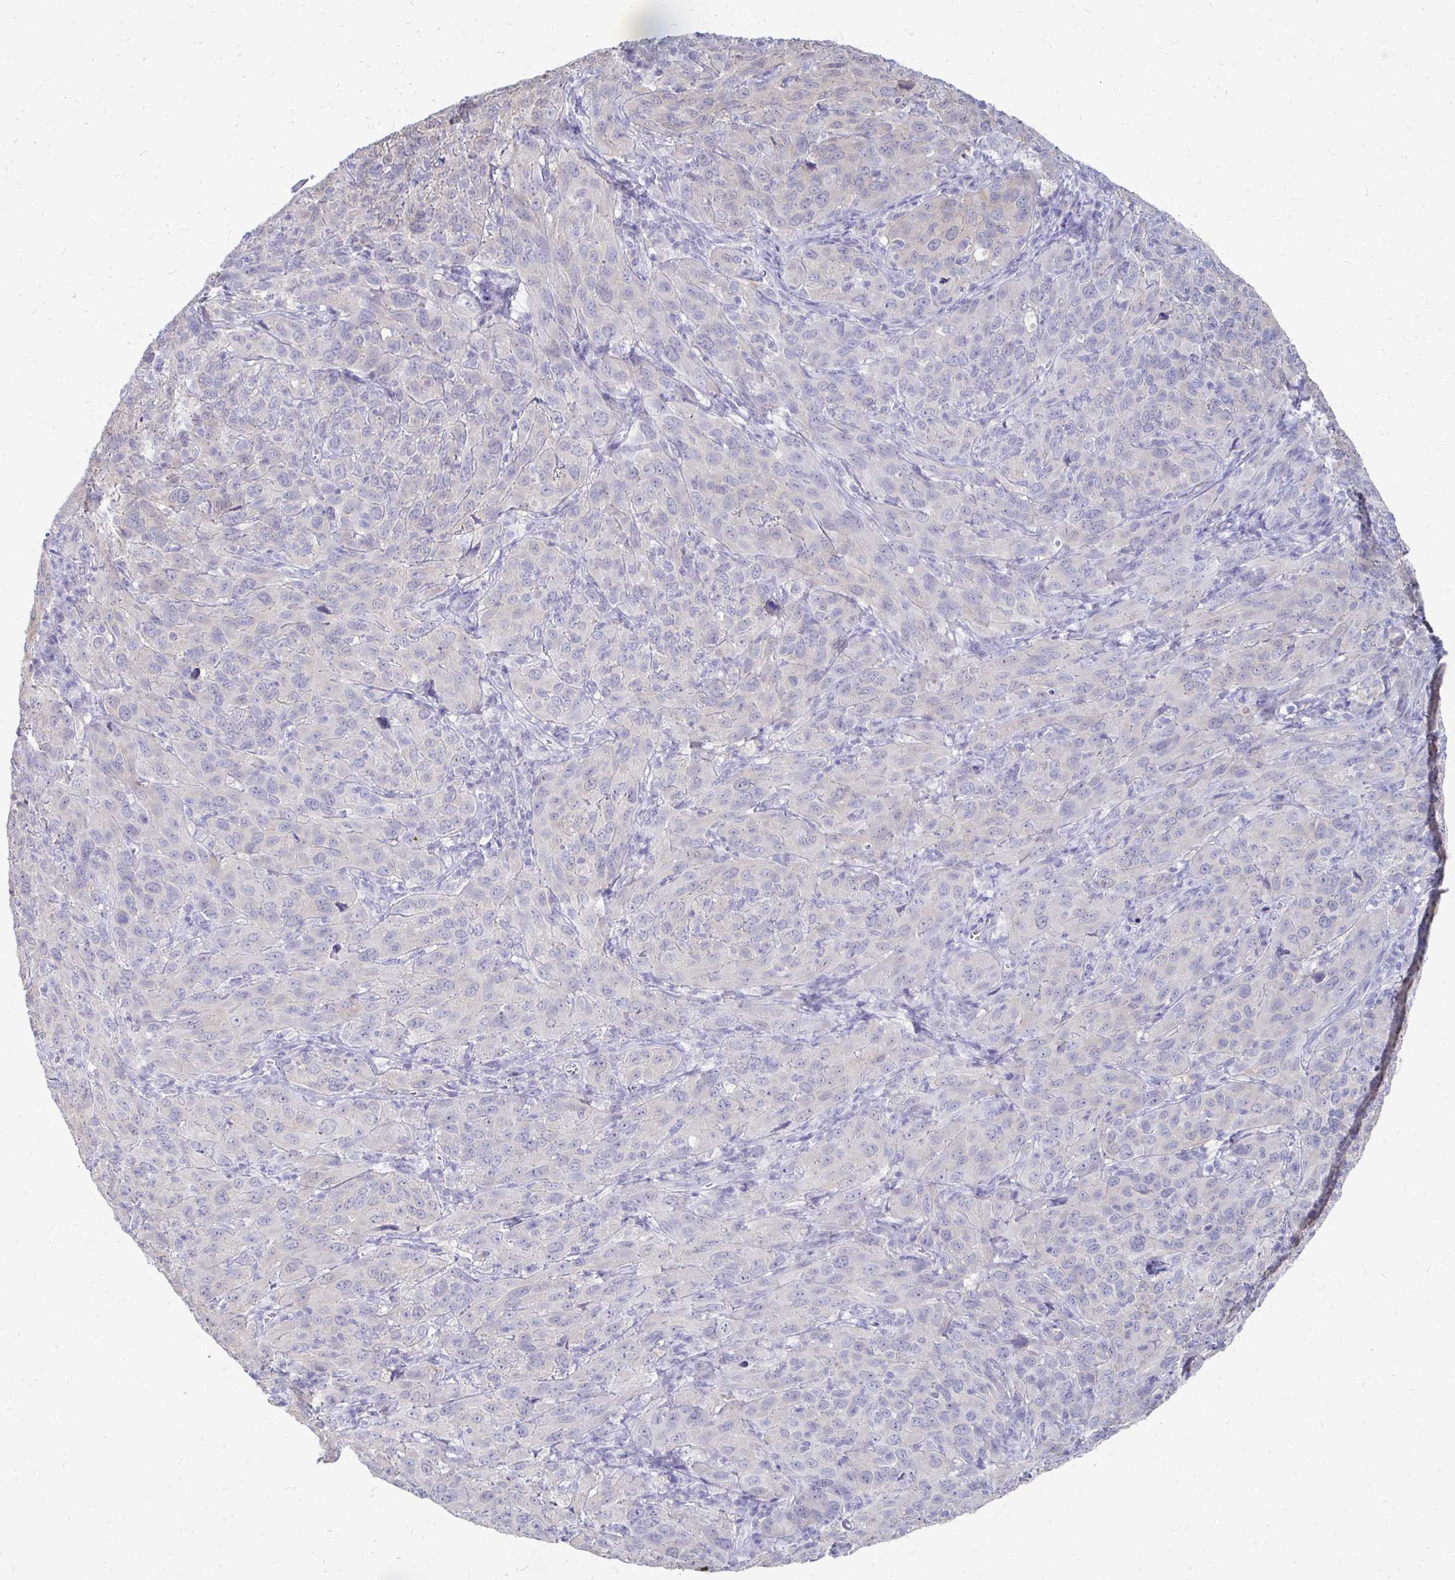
{"staining": {"intensity": "negative", "quantity": "none", "location": "none"}, "tissue": "cervical cancer", "cell_type": "Tumor cells", "image_type": "cancer", "snomed": [{"axis": "morphology", "description": "Normal tissue, NOS"}, {"axis": "morphology", "description": "Squamous cell carcinoma, NOS"}, {"axis": "topography", "description": "Cervix"}], "caption": "Cervical cancer (squamous cell carcinoma) was stained to show a protein in brown. There is no significant staining in tumor cells. (Stains: DAB (3,3'-diaminobenzidine) immunohistochemistry with hematoxylin counter stain, Microscopy: brightfield microscopy at high magnification).", "gene": "SYCP3", "patient": {"sex": "female", "age": 51}}